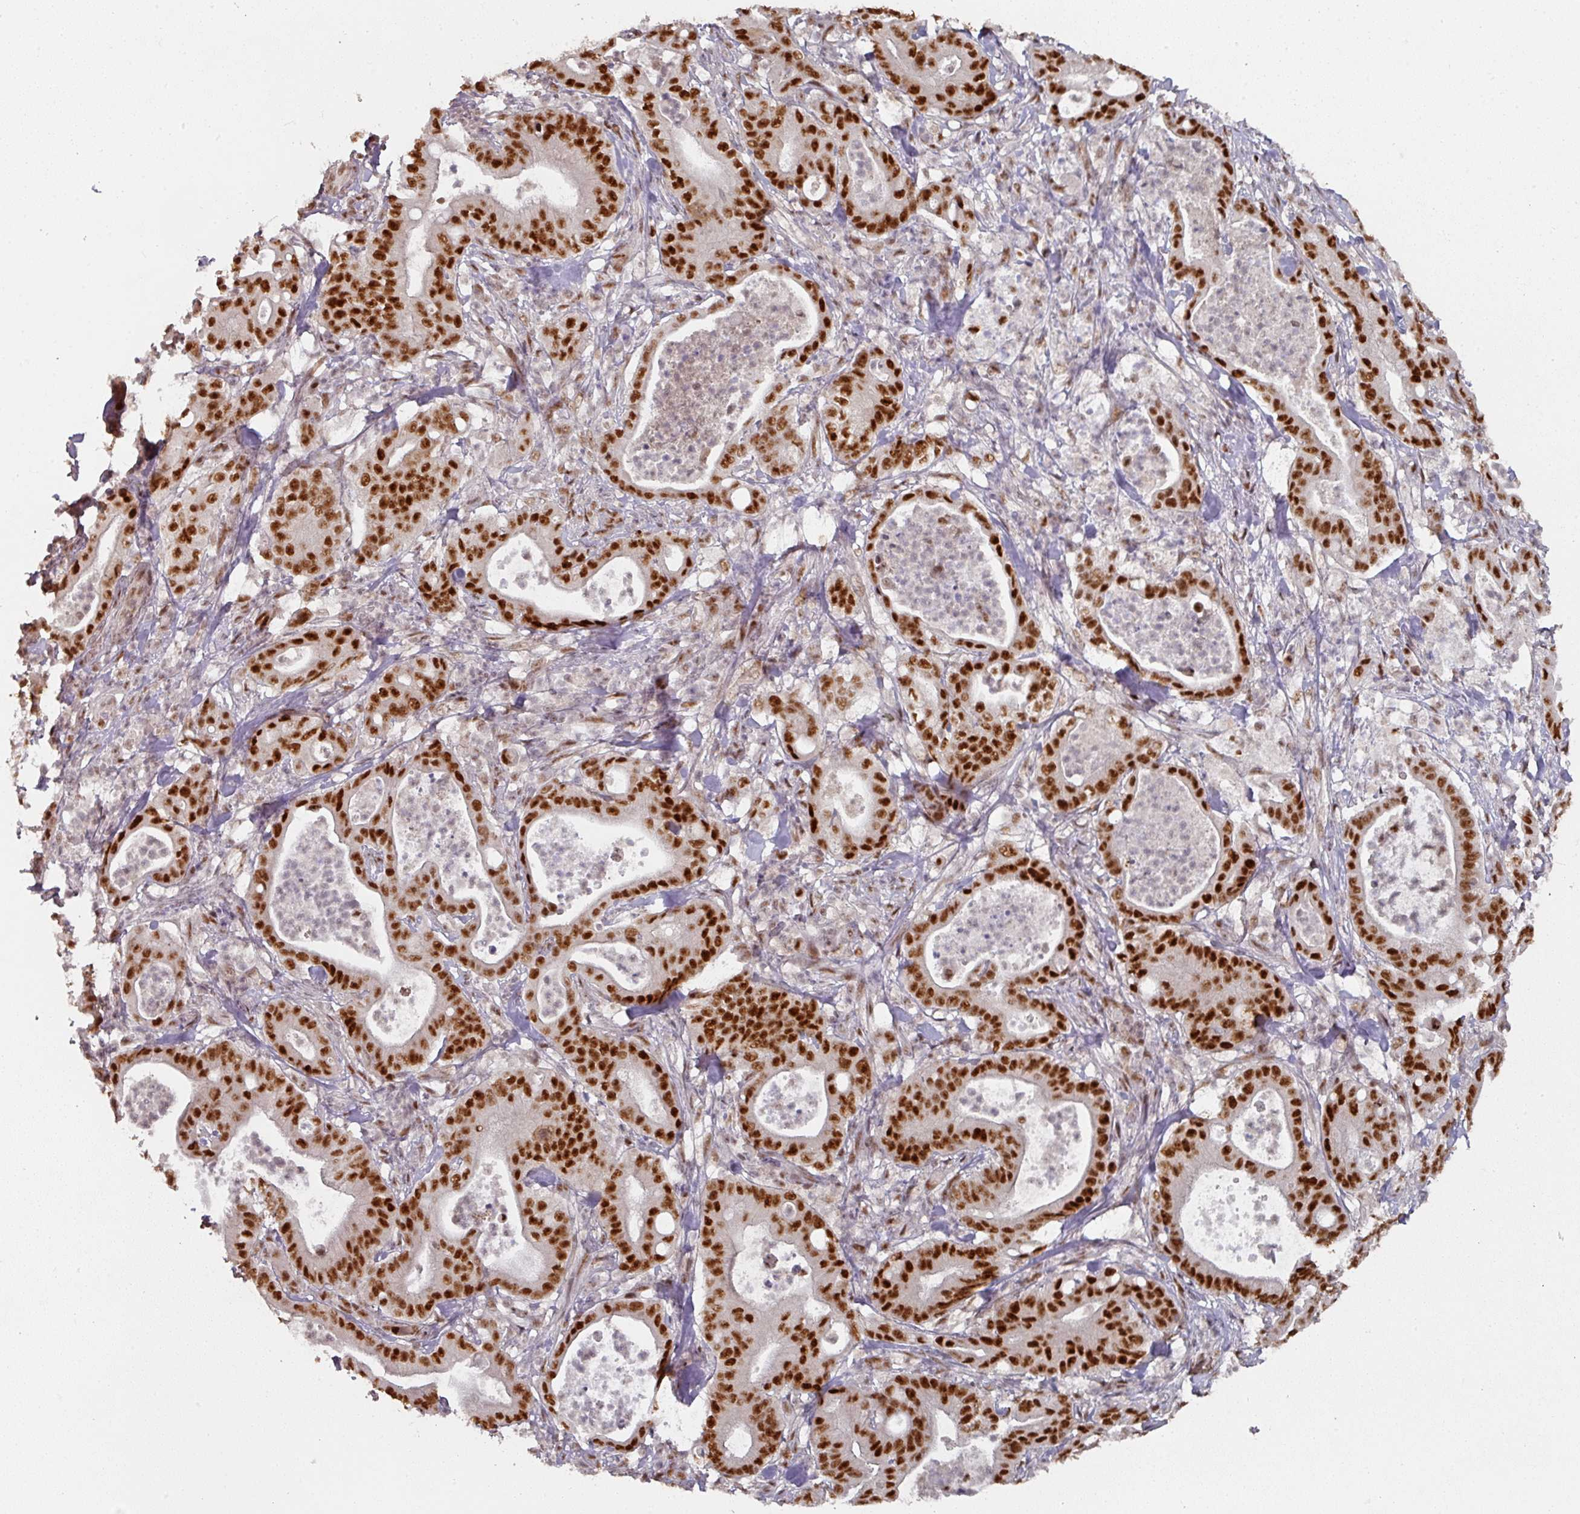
{"staining": {"intensity": "strong", "quantity": ">75%", "location": "nuclear"}, "tissue": "pancreatic cancer", "cell_type": "Tumor cells", "image_type": "cancer", "snomed": [{"axis": "morphology", "description": "Adenocarcinoma, NOS"}, {"axis": "topography", "description": "Pancreas"}], "caption": "Immunohistochemistry (IHC) of pancreatic adenocarcinoma displays high levels of strong nuclear positivity in about >75% of tumor cells. The protein is stained brown, and the nuclei are stained in blue (DAB IHC with brightfield microscopy, high magnification).", "gene": "MEPCE", "patient": {"sex": "male", "age": 71}}